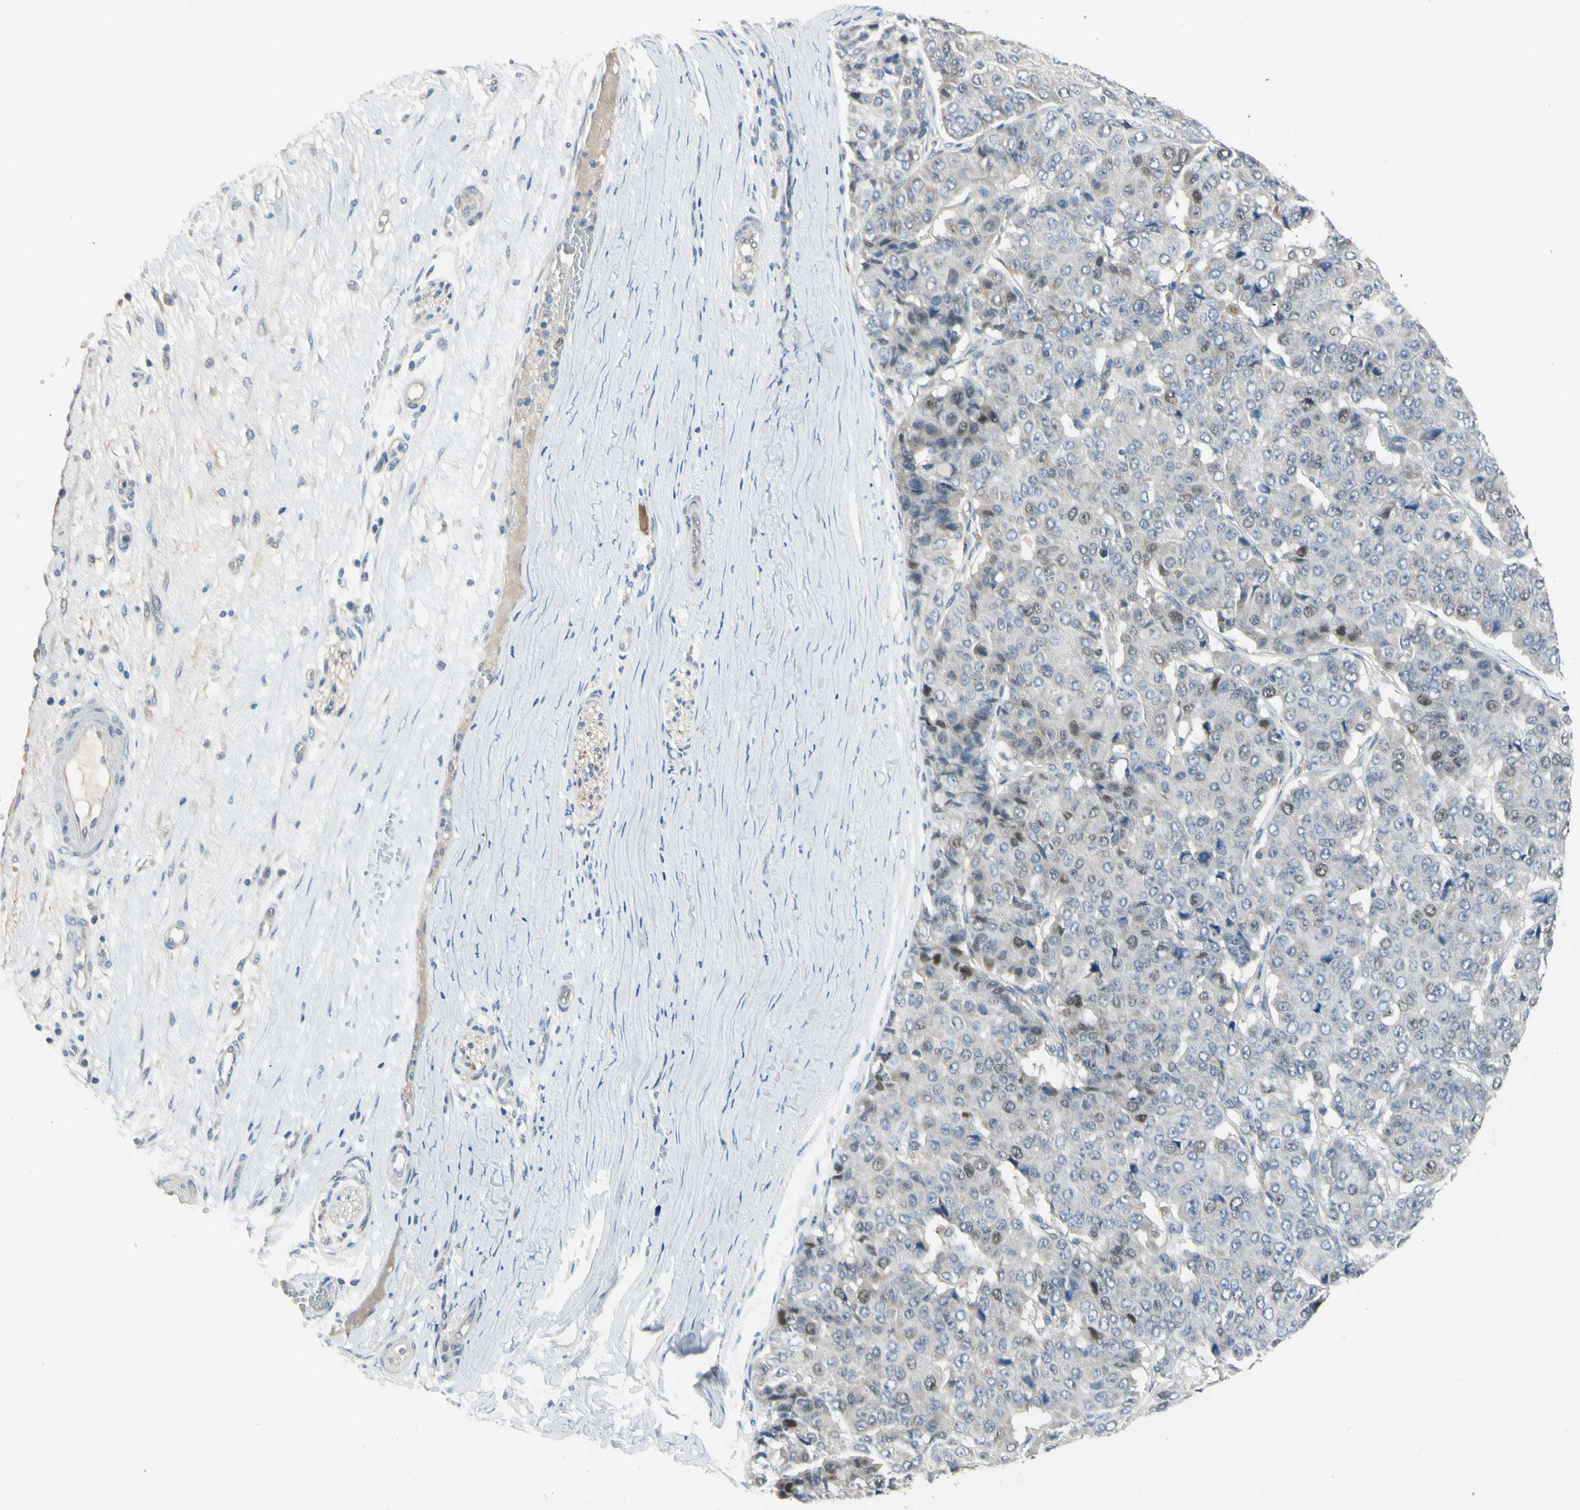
{"staining": {"intensity": "moderate", "quantity": "<25%", "location": "nuclear"}, "tissue": "pancreatic cancer", "cell_type": "Tumor cells", "image_type": "cancer", "snomed": [{"axis": "morphology", "description": "Adenocarcinoma, NOS"}, {"axis": "topography", "description": "Pancreas"}], "caption": "A brown stain shows moderate nuclear expression of a protein in human pancreatic adenocarcinoma tumor cells.", "gene": "LHX9", "patient": {"sex": "male", "age": 50}}